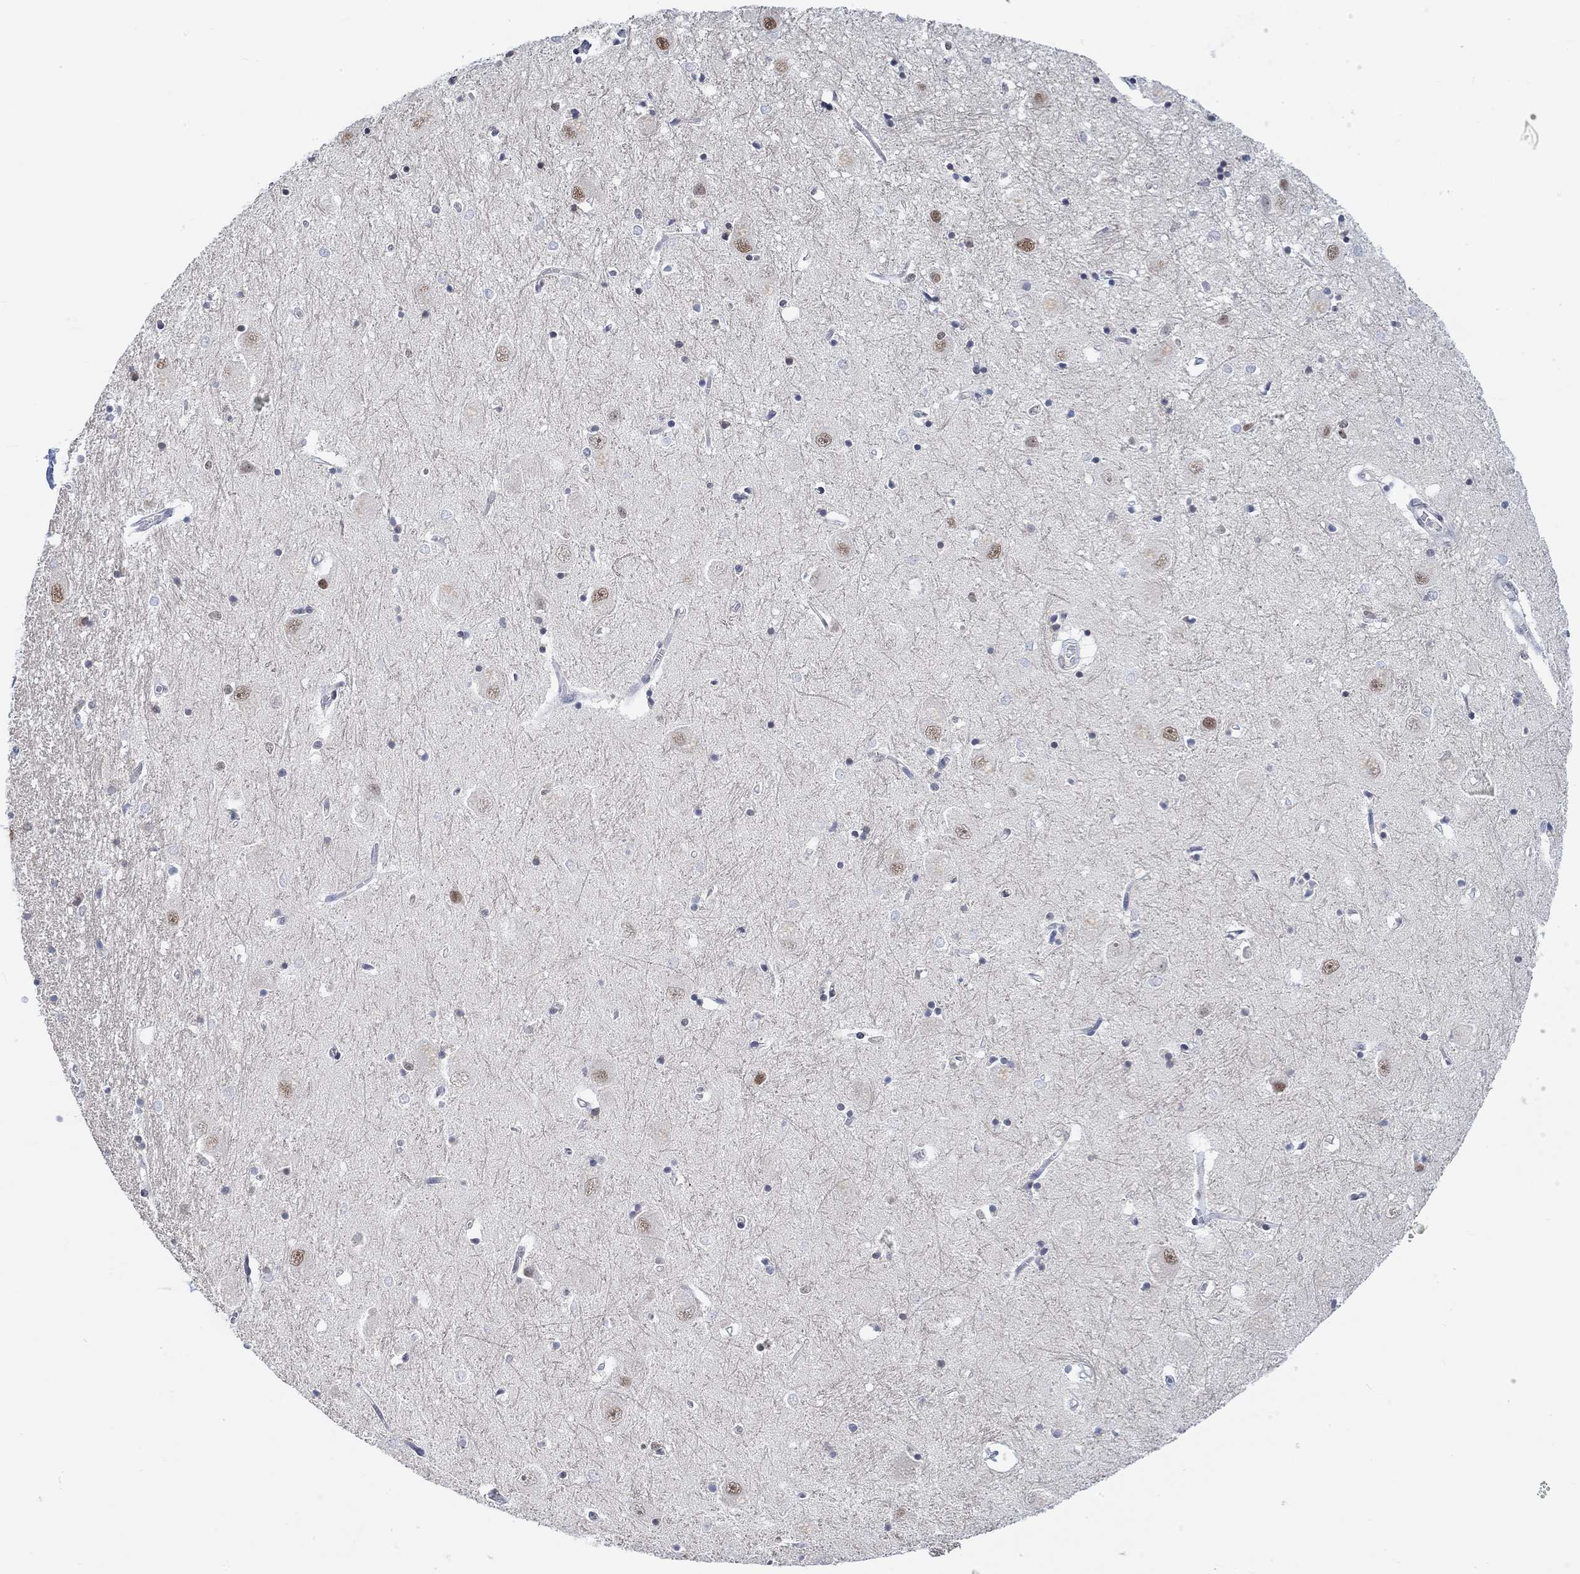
{"staining": {"intensity": "moderate", "quantity": "<25%", "location": "nuclear"}, "tissue": "caudate", "cell_type": "Glial cells", "image_type": "normal", "snomed": [{"axis": "morphology", "description": "Normal tissue, NOS"}, {"axis": "topography", "description": "Lateral ventricle wall"}], "caption": "This histopathology image reveals normal caudate stained with immunohistochemistry (IHC) to label a protein in brown. The nuclear of glial cells show moderate positivity for the protein. Nuclei are counter-stained blue.", "gene": "PURG", "patient": {"sex": "male", "age": 54}}